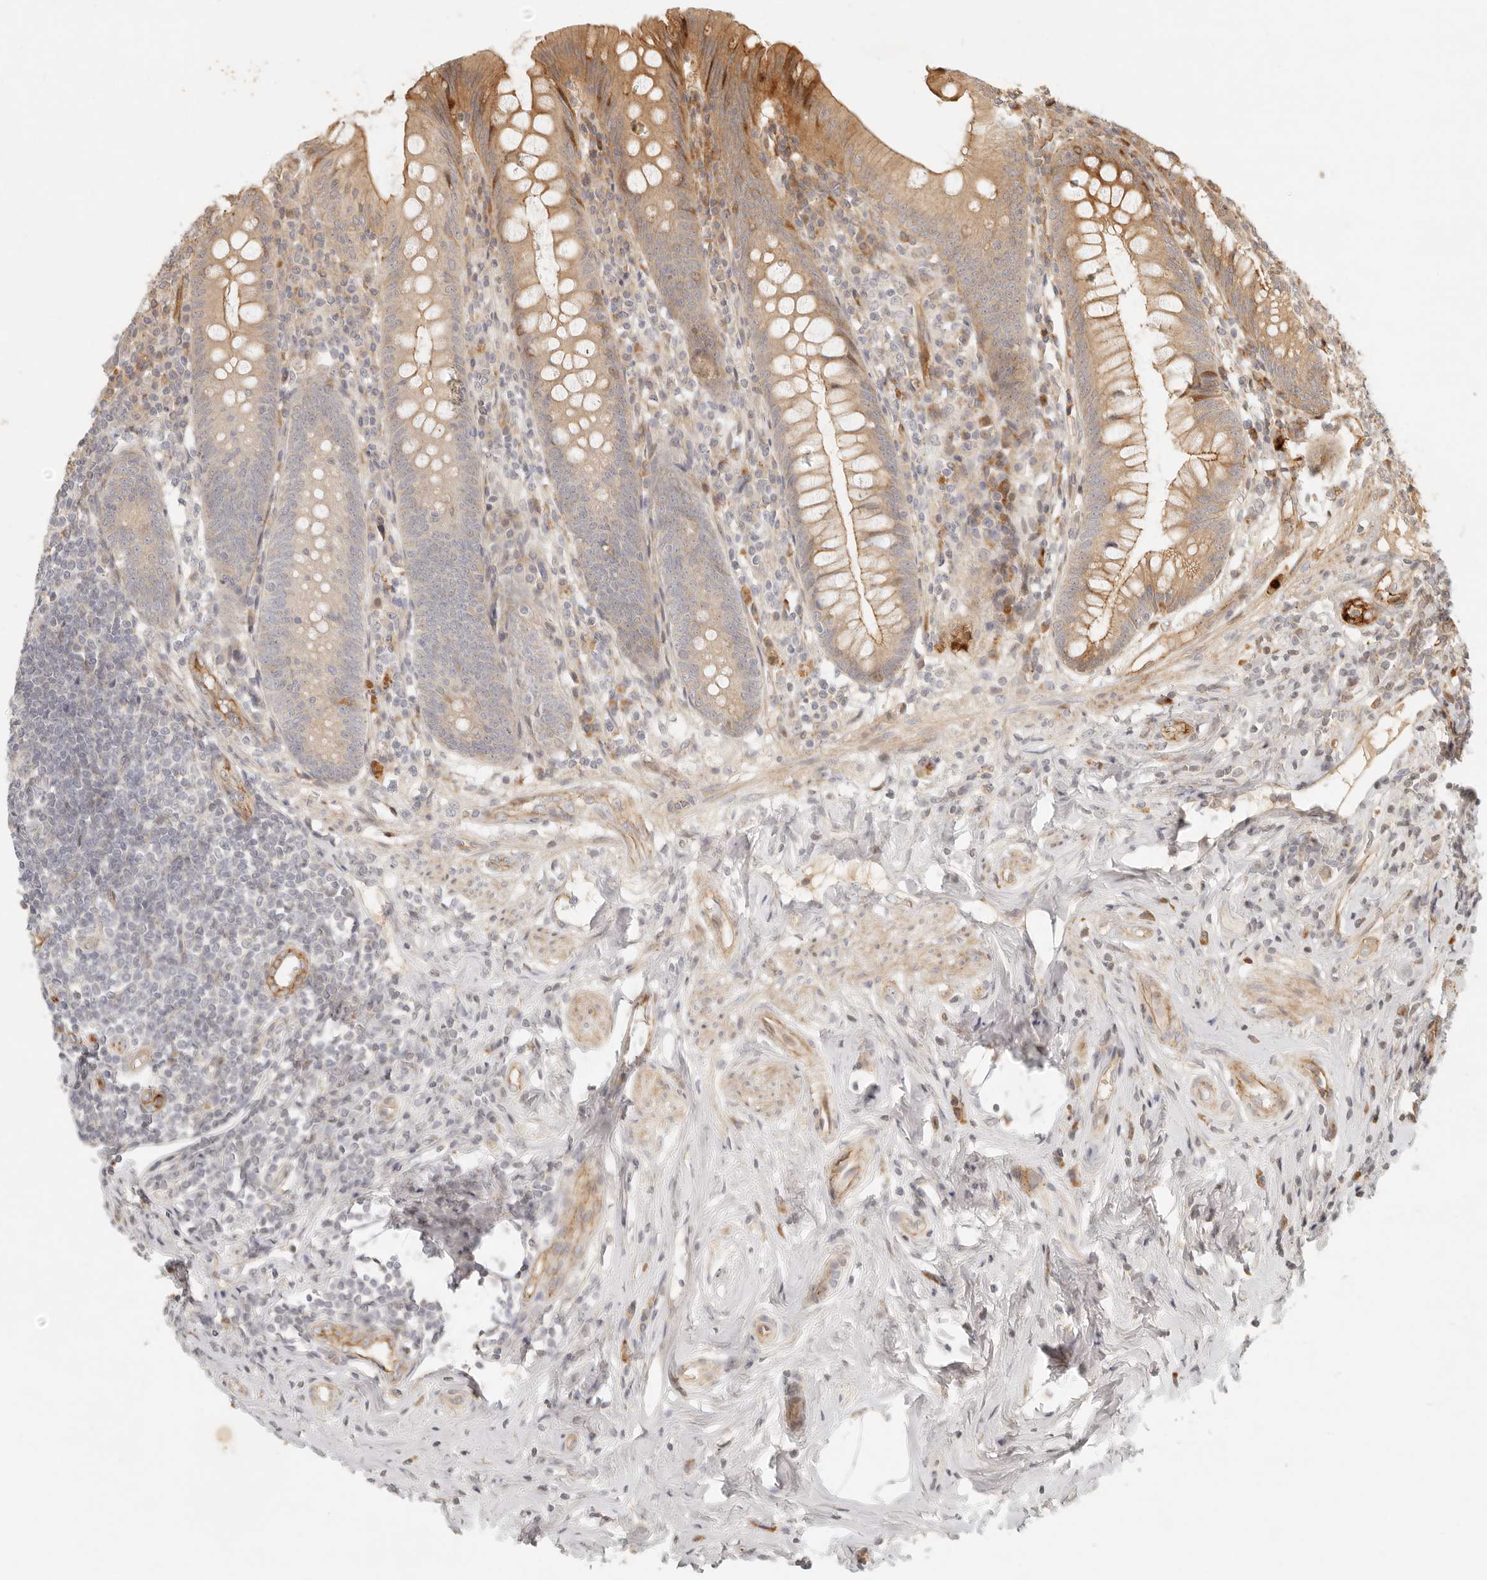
{"staining": {"intensity": "moderate", "quantity": ">75%", "location": "cytoplasmic/membranous"}, "tissue": "appendix", "cell_type": "Glandular cells", "image_type": "normal", "snomed": [{"axis": "morphology", "description": "Normal tissue, NOS"}, {"axis": "topography", "description": "Appendix"}], "caption": "Appendix stained with DAB immunohistochemistry (IHC) displays medium levels of moderate cytoplasmic/membranous positivity in about >75% of glandular cells.", "gene": "KLHL38", "patient": {"sex": "female", "age": 54}}